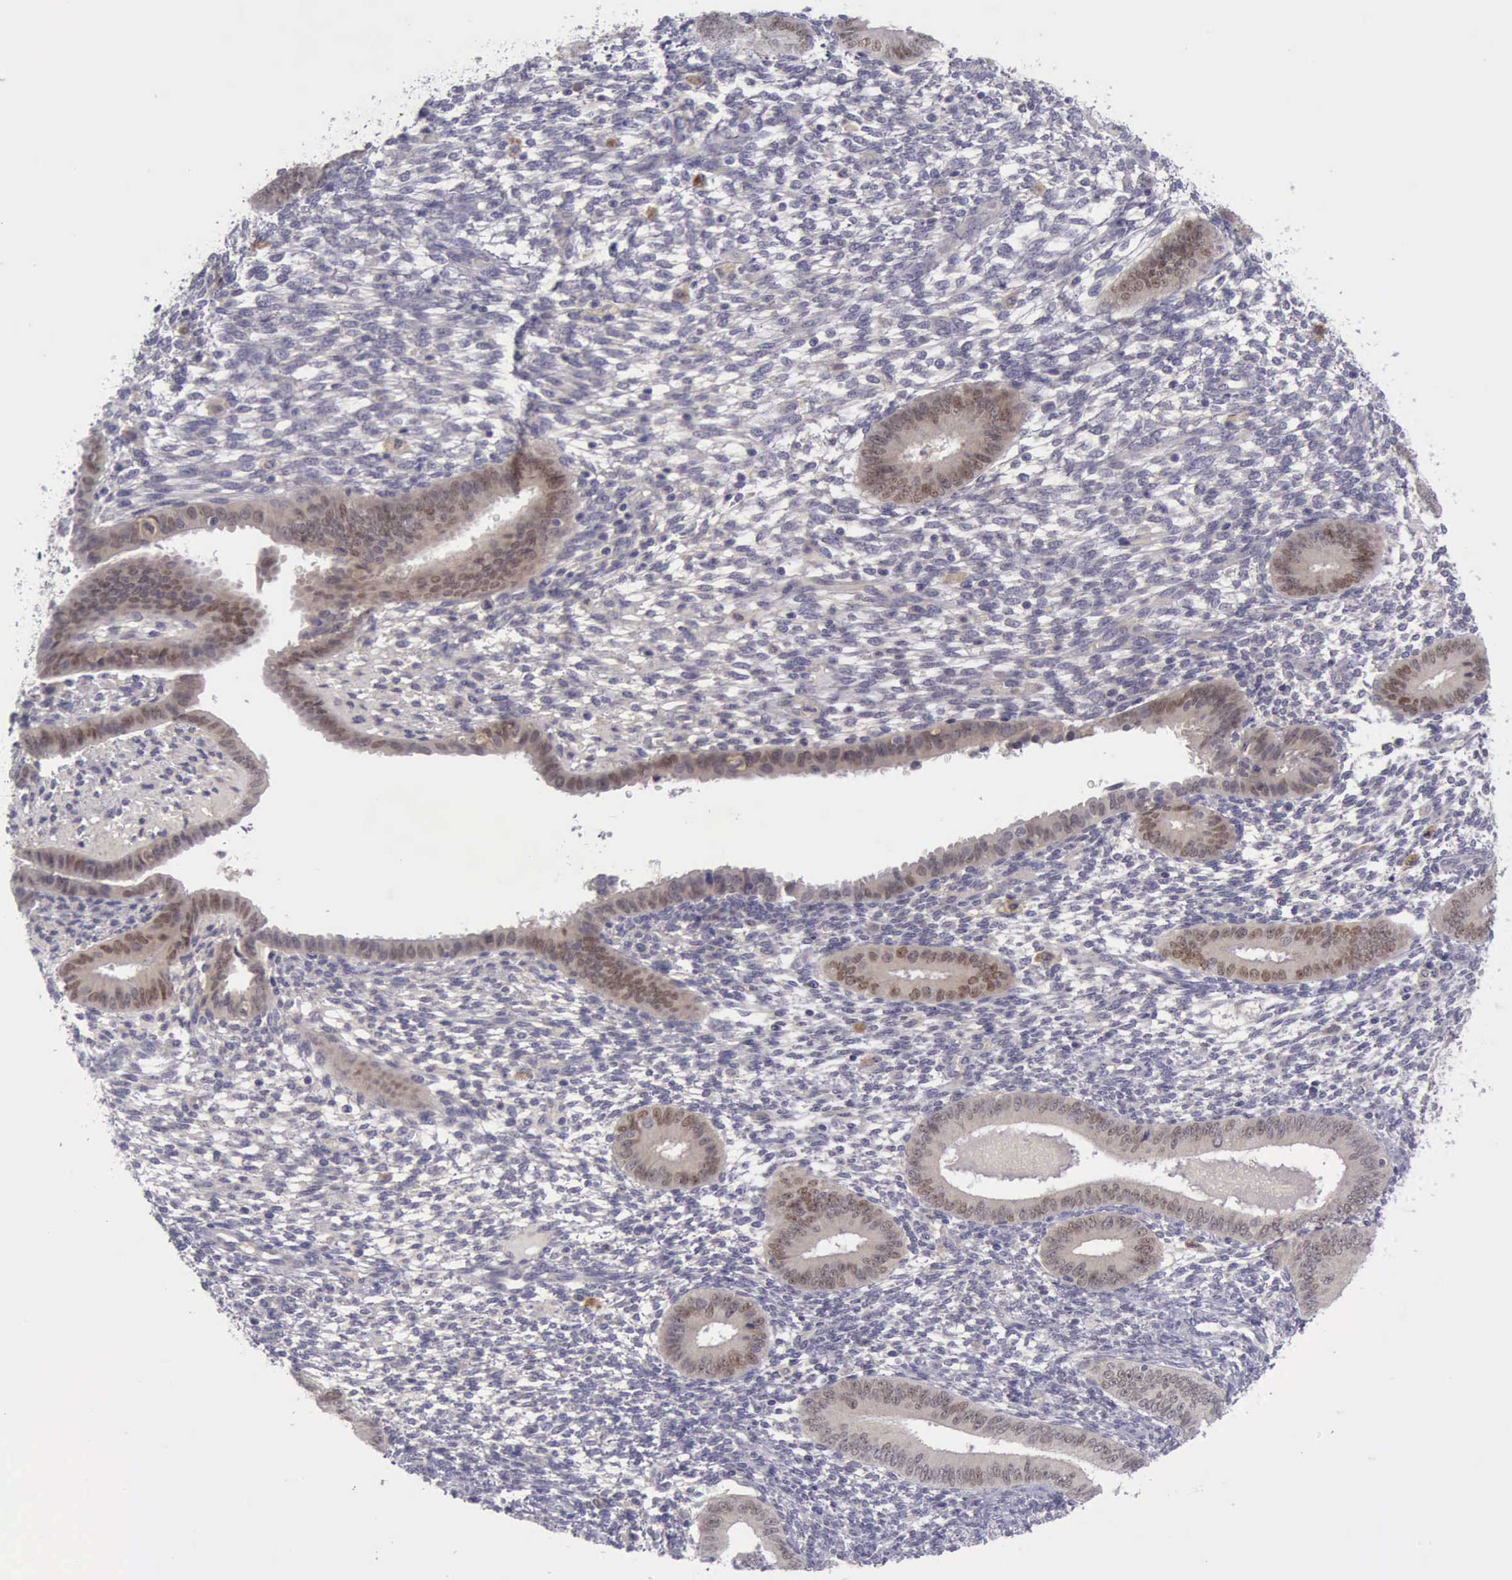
{"staining": {"intensity": "negative", "quantity": "none", "location": "none"}, "tissue": "endometrium", "cell_type": "Cells in endometrial stroma", "image_type": "normal", "snomed": [{"axis": "morphology", "description": "Normal tissue, NOS"}, {"axis": "topography", "description": "Endometrium"}], "caption": "Cells in endometrial stroma show no significant positivity in unremarkable endometrium.", "gene": "ARNT2", "patient": {"sex": "female", "age": 42}}